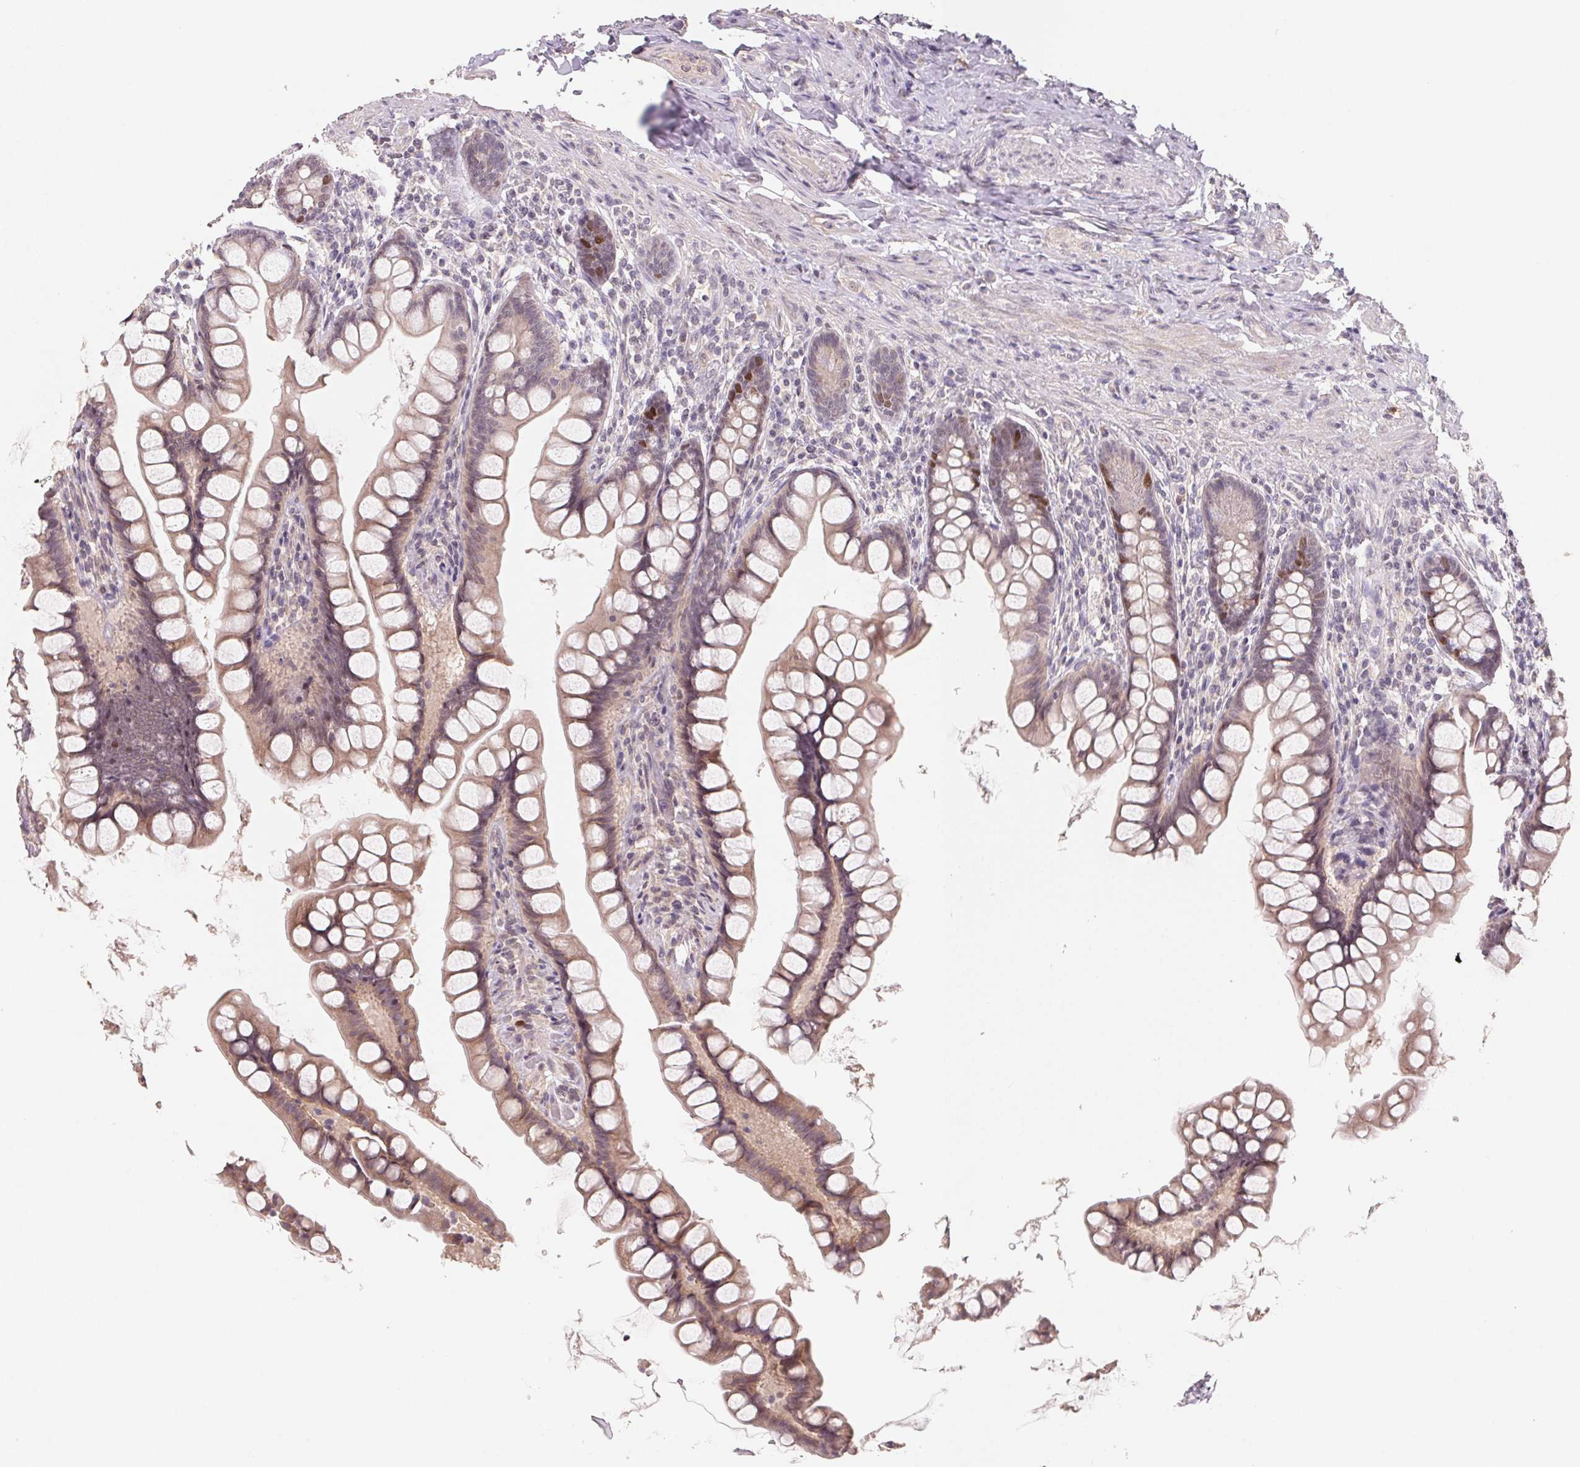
{"staining": {"intensity": "weak", "quantity": "25%-75%", "location": "cytoplasmic/membranous,nuclear"}, "tissue": "small intestine", "cell_type": "Glandular cells", "image_type": "normal", "snomed": [{"axis": "morphology", "description": "Normal tissue, NOS"}, {"axis": "topography", "description": "Small intestine"}], "caption": "Immunohistochemistry (IHC) (DAB (3,3'-diaminobenzidine)) staining of unremarkable human small intestine reveals weak cytoplasmic/membranous,nuclear protein staining in about 25%-75% of glandular cells.", "gene": "KIFC1", "patient": {"sex": "male", "age": 70}}